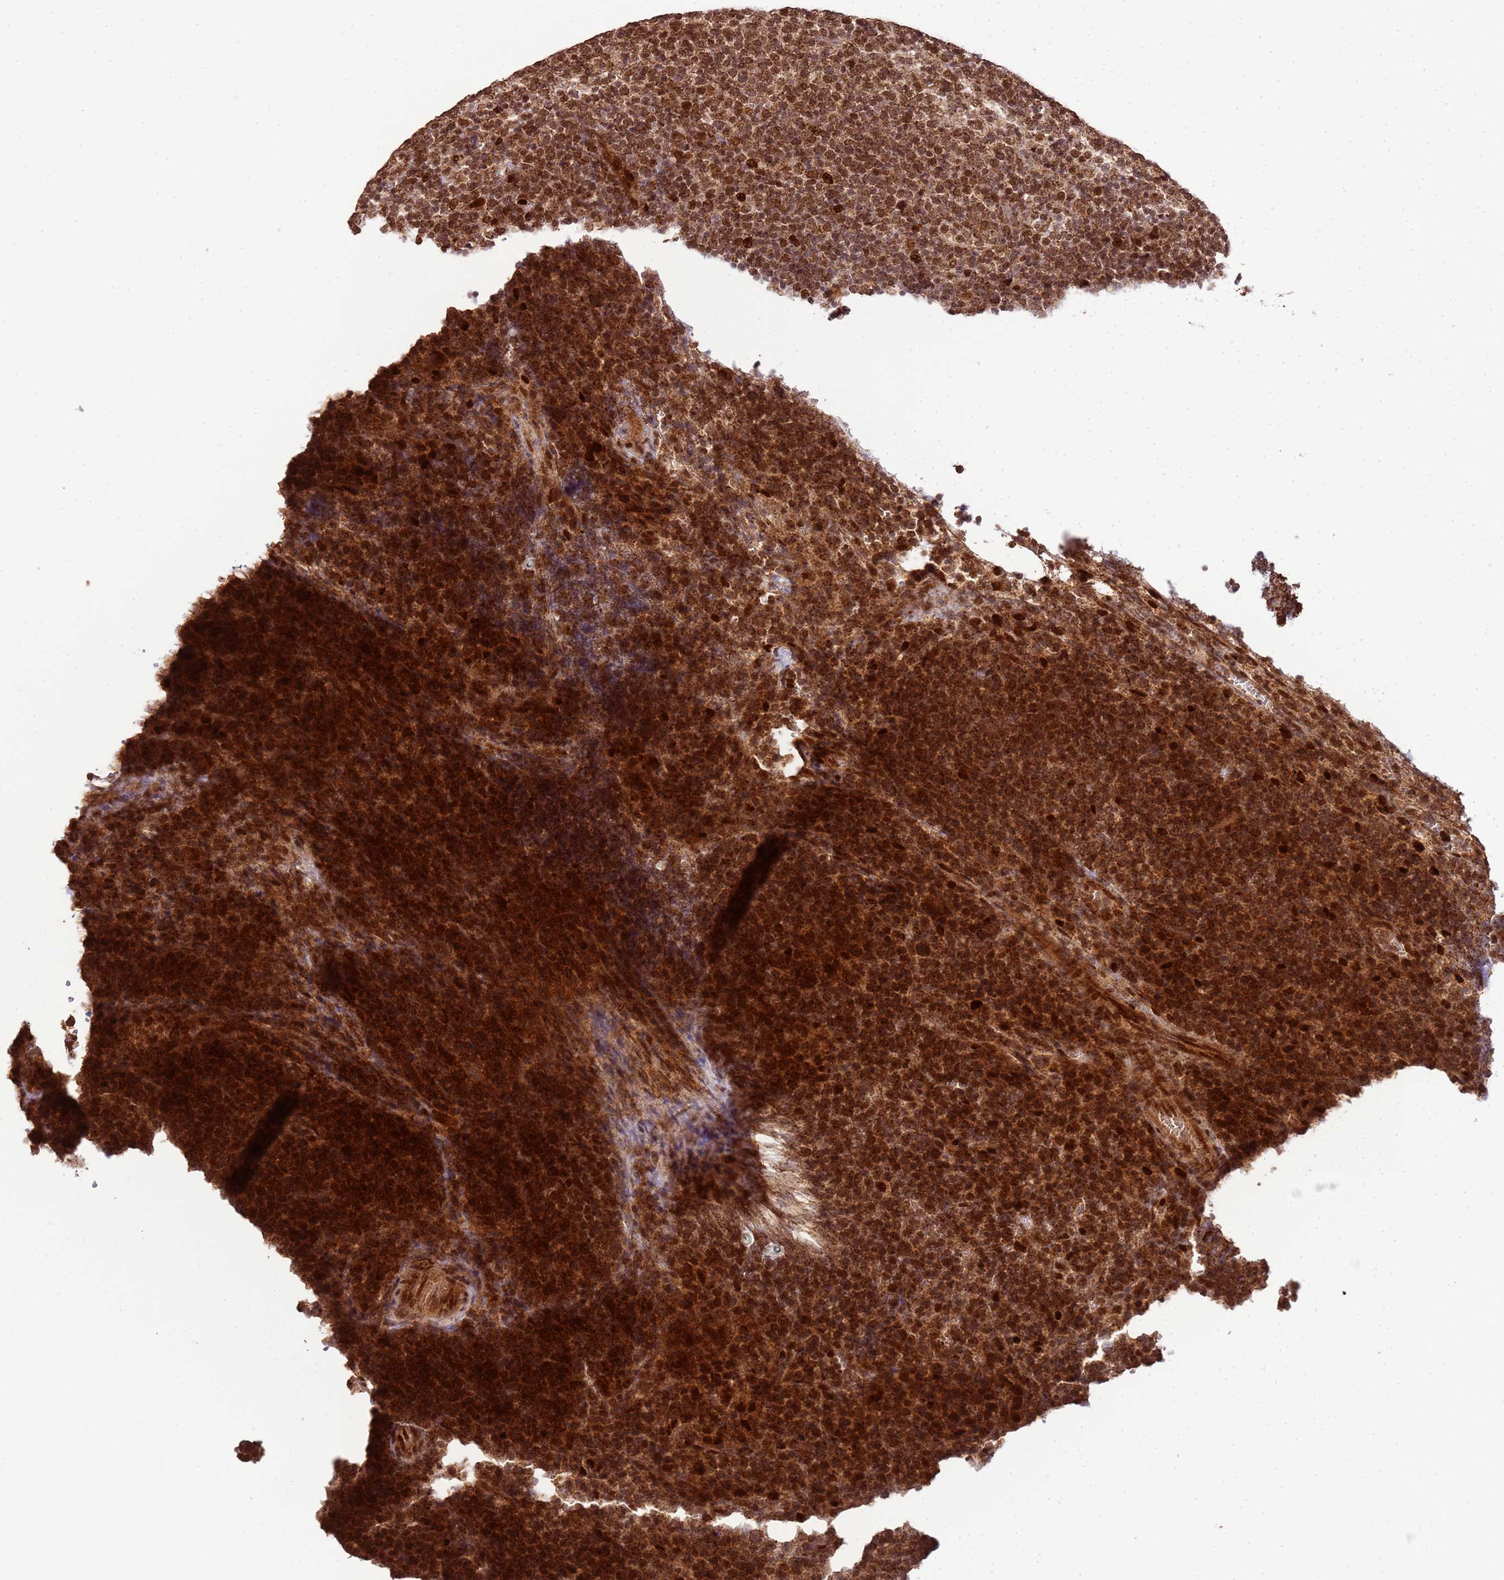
{"staining": {"intensity": "strong", "quantity": ">75%", "location": "cytoplasmic/membranous,nuclear"}, "tissue": "lymphoma", "cell_type": "Tumor cells", "image_type": "cancer", "snomed": [{"axis": "morphology", "description": "Malignant lymphoma, non-Hodgkin's type, High grade"}, {"axis": "topography", "description": "Lymph node"}], "caption": "A photomicrograph showing strong cytoplasmic/membranous and nuclear staining in approximately >75% of tumor cells in high-grade malignant lymphoma, non-Hodgkin's type, as visualized by brown immunohistochemical staining.", "gene": "PEX14", "patient": {"sex": "male", "age": 61}}